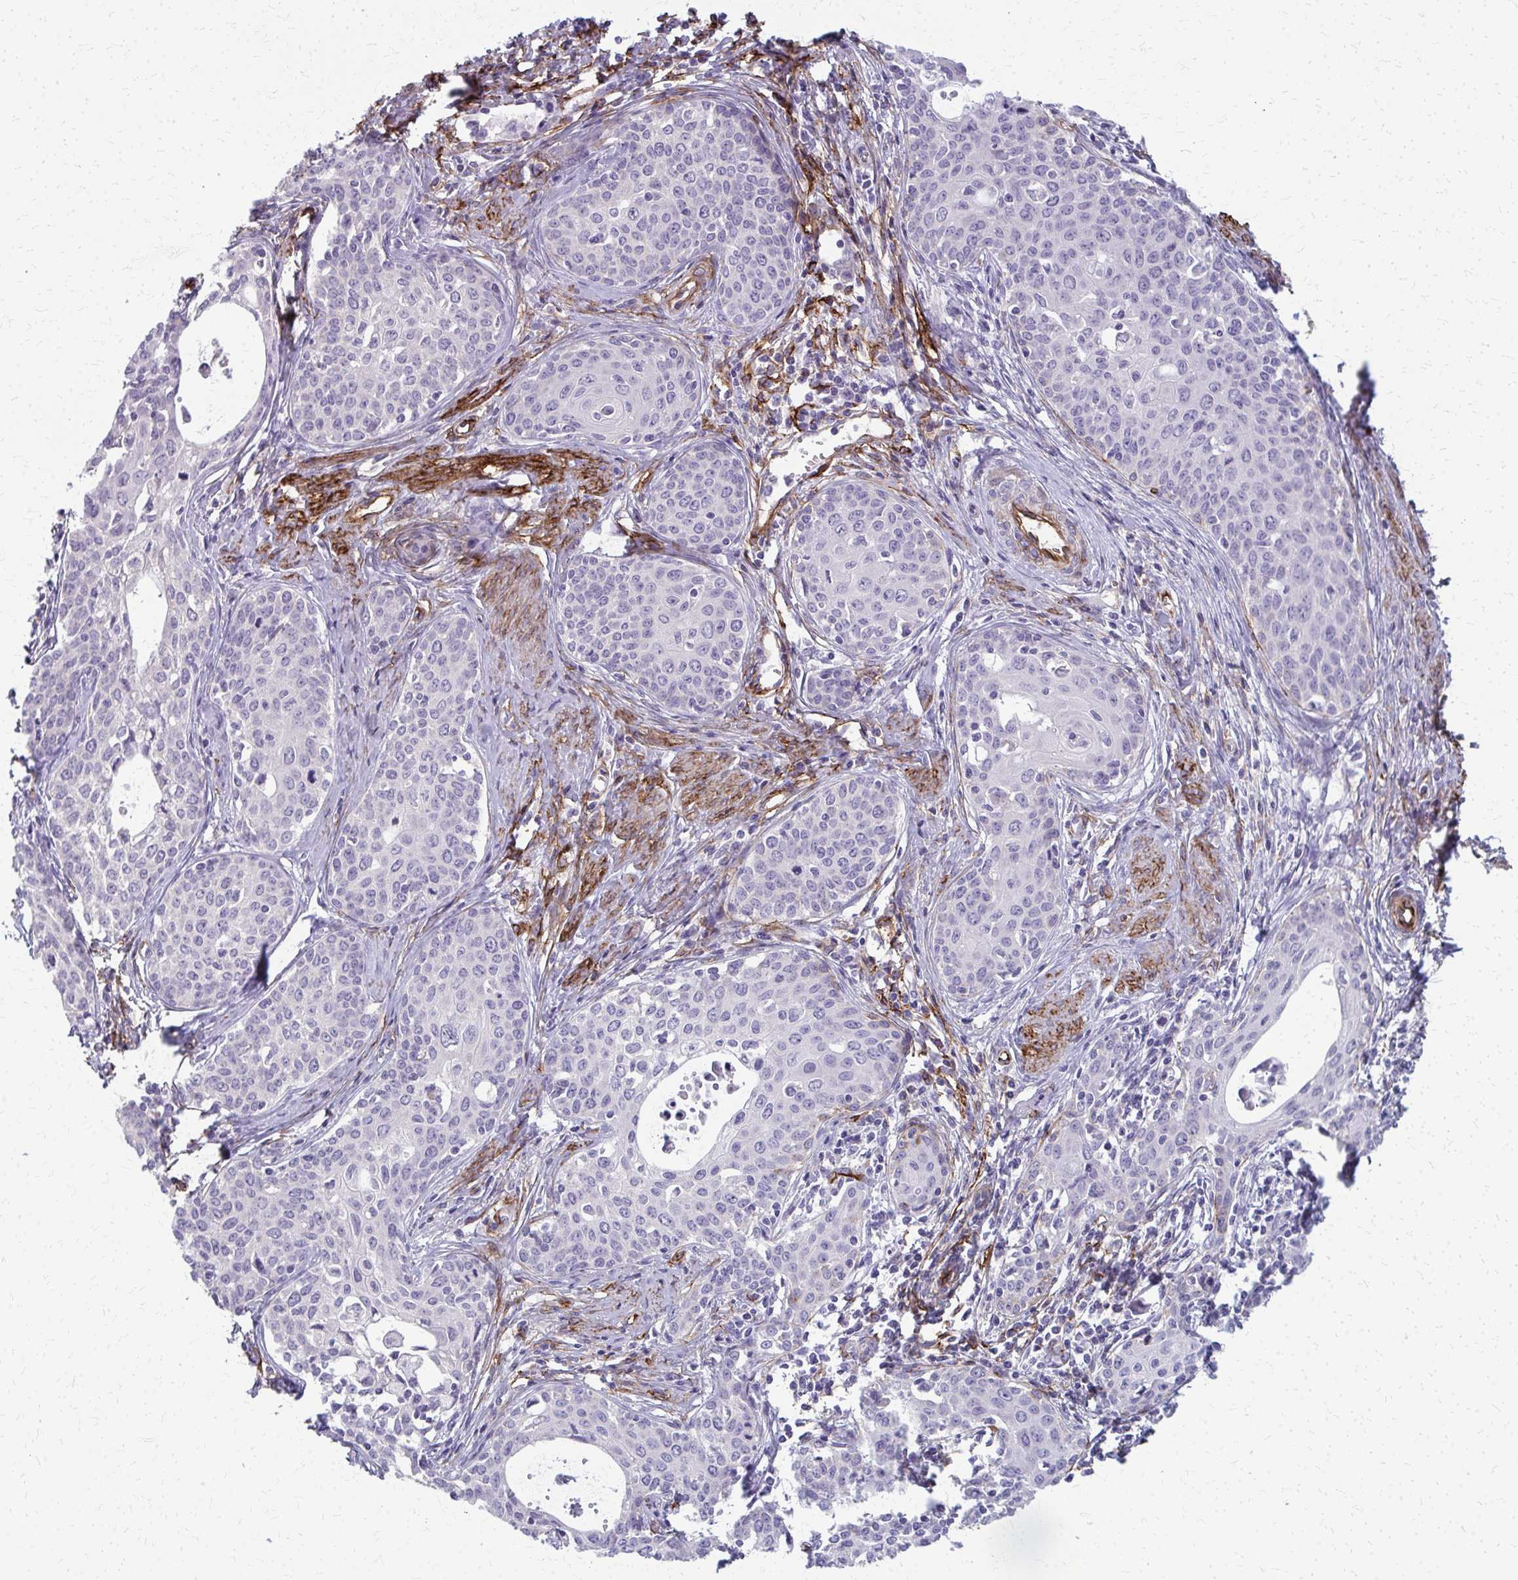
{"staining": {"intensity": "negative", "quantity": "none", "location": "none"}, "tissue": "cervical cancer", "cell_type": "Tumor cells", "image_type": "cancer", "snomed": [{"axis": "morphology", "description": "Squamous cell carcinoma, NOS"}, {"axis": "morphology", "description": "Adenocarcinoma, NOS"}, {"axis": "topography", "description": "Cervix"}], "caption": "Tumor cells show no significant positivity in cervical cancer (squamous cell carcinoma).", "gene": "ADIPOQ", "patient": {"sex": "female", "age": 52}}